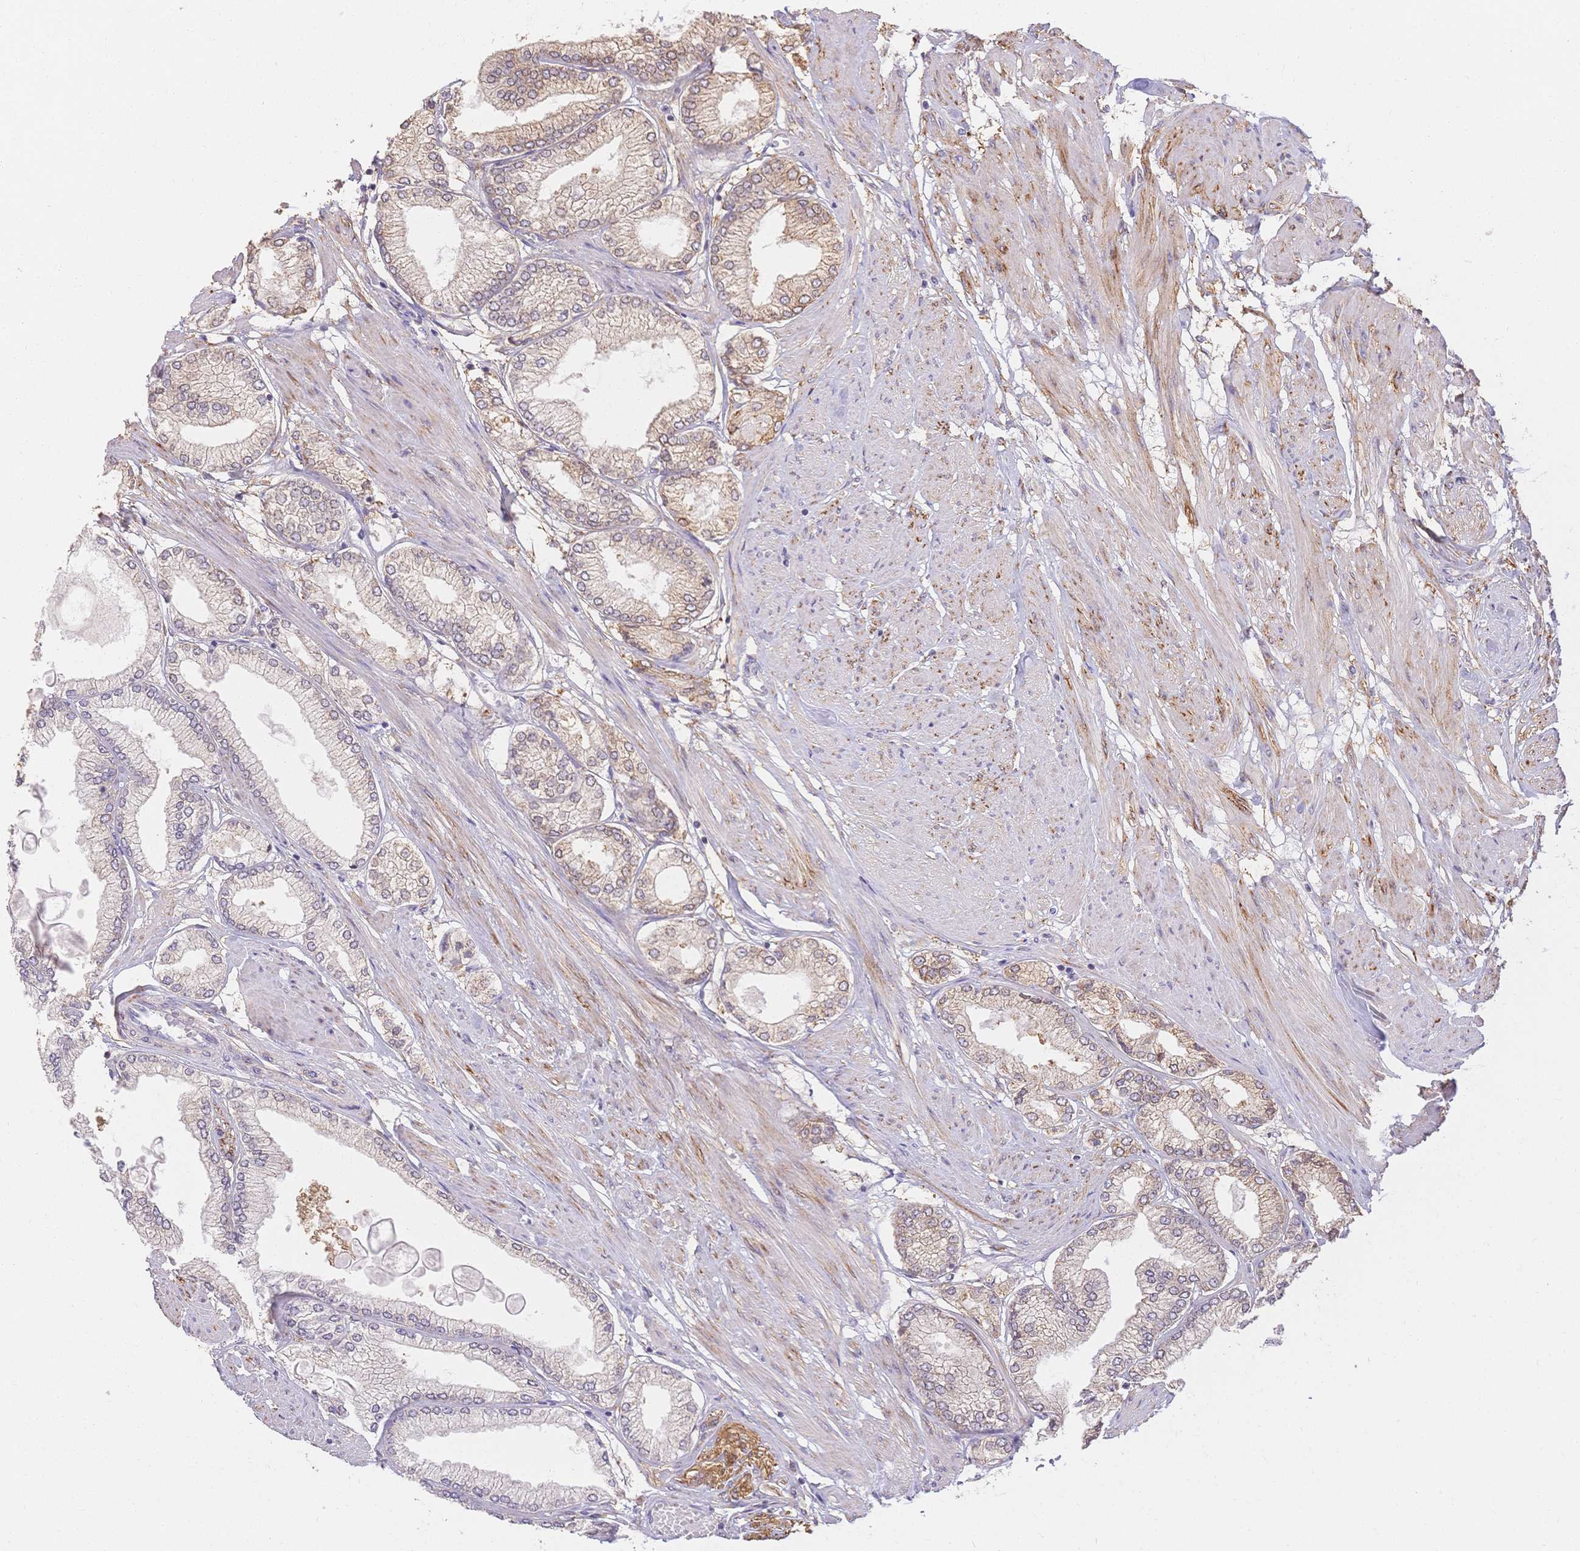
{"staining": {"intensity": "weak", "quantity": "25%-75%", "location": "cytoplasmic/membranous"}, "tissue": "prostate cancer", "cell_type": "Tumor cells", "image_type": "cancer", "snomed": [{"axis": "morphology", "description": "Adenocarcinoma, High grade"}, {"axis": "topography", "description": "Prostate"}], "caption": "Prostate cancer was stained to show a protein in brown. There is low levels of weak cytoplasmic/membranous staining in about 25%-75% of tumor cells.", "gene": "HS3ST5", "patient": {"sex": "male", "age": 68}}